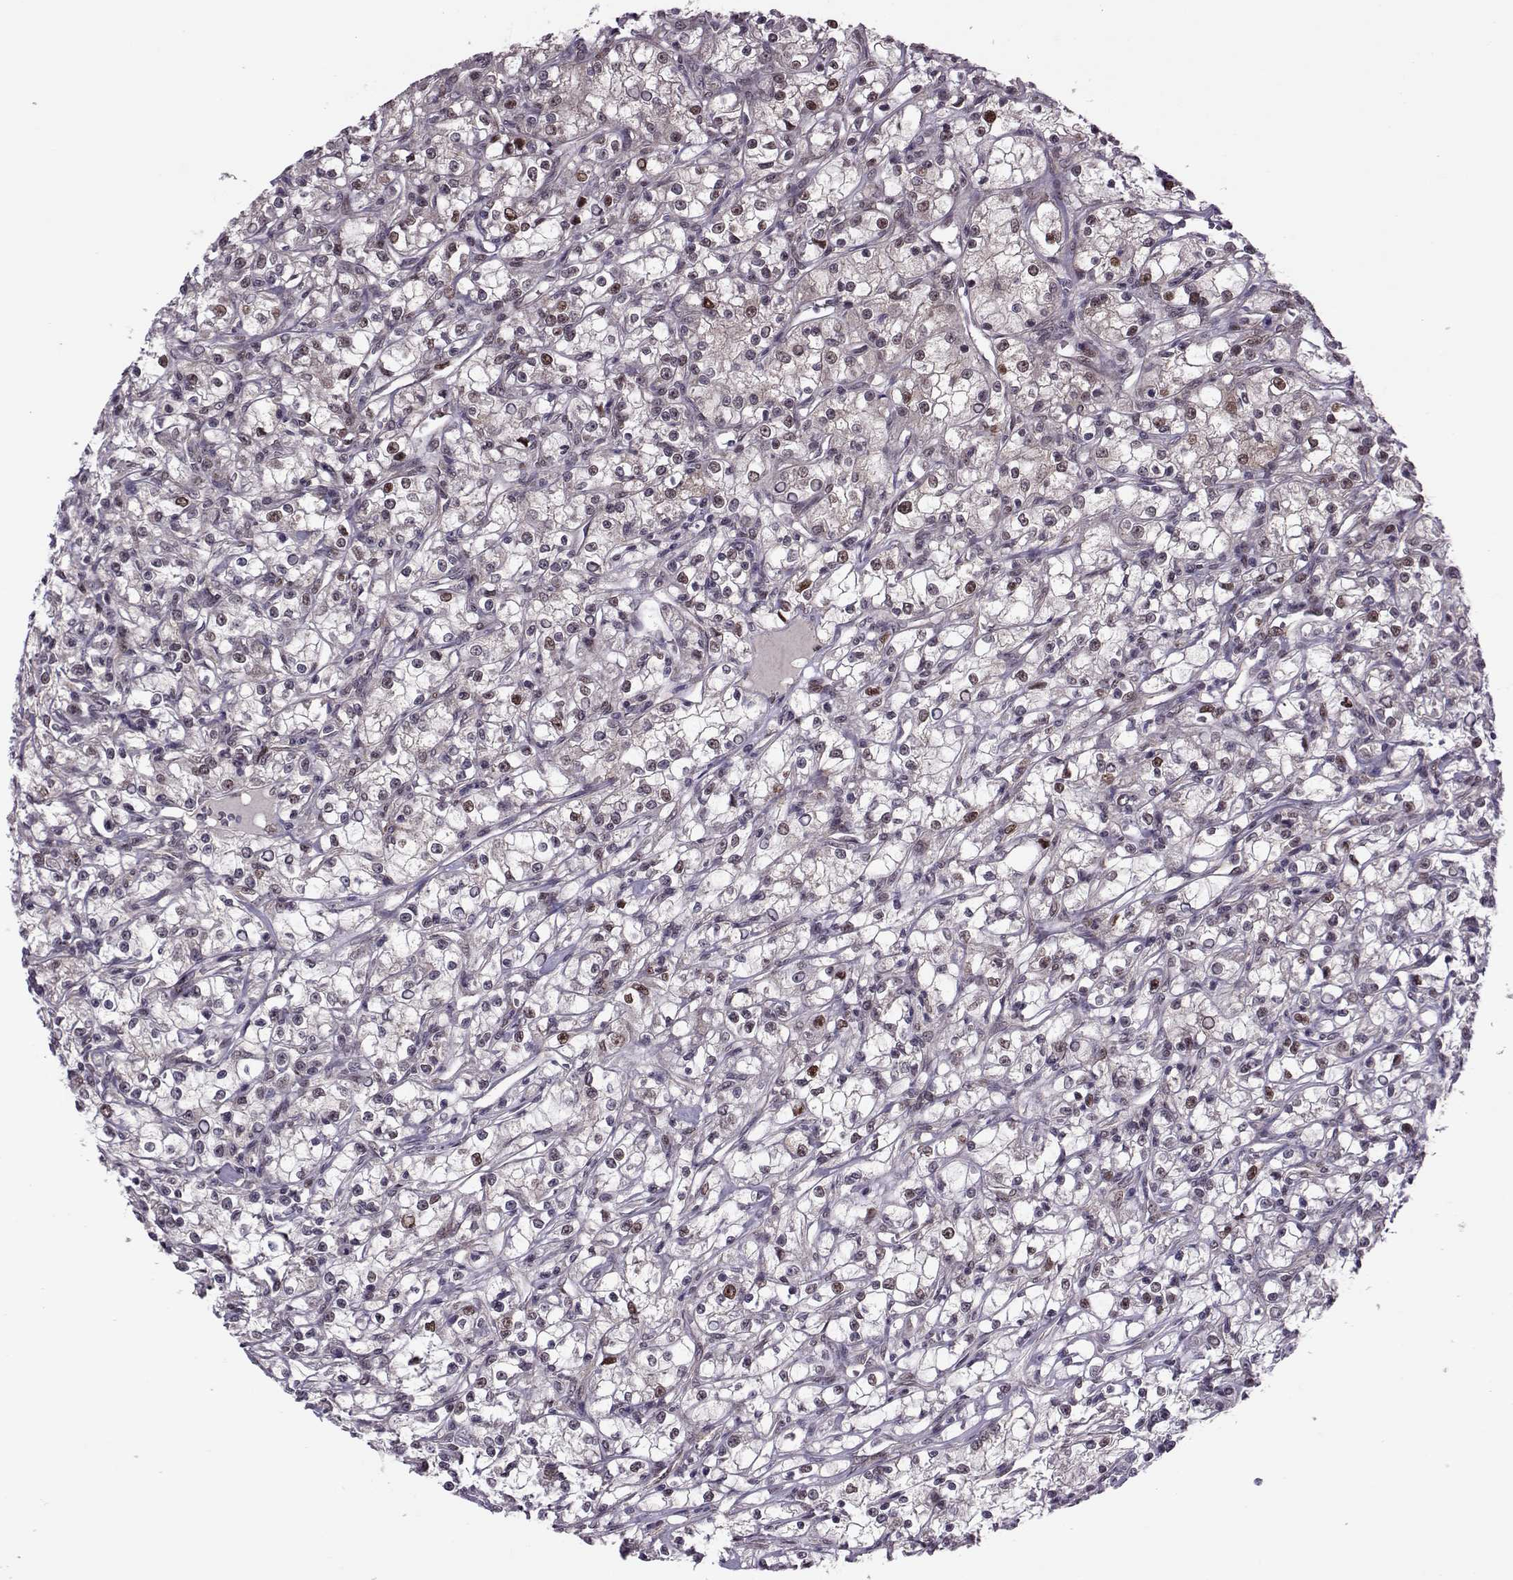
{"staining": {"intensity": "moderate", "quantity": "<25%", "location": "nuclear"}, "tissue": "renal cancer", "cell_type": "Tumor cells", "image_type": "cancer", "snomed": [{"axis": "morphology", "description": "Adenocarcinoma, NOS"}, {"axis": "topography", "description": "Kidney"}], "caption": "Immunohistochemical staining of human renal cancer (adenocarcinoma) exhibits low levels of moderate nuclear positivity in about <25% of tumor cells.", "gene": "CDK4", "patient": {"sex": "female", "age": 59}}